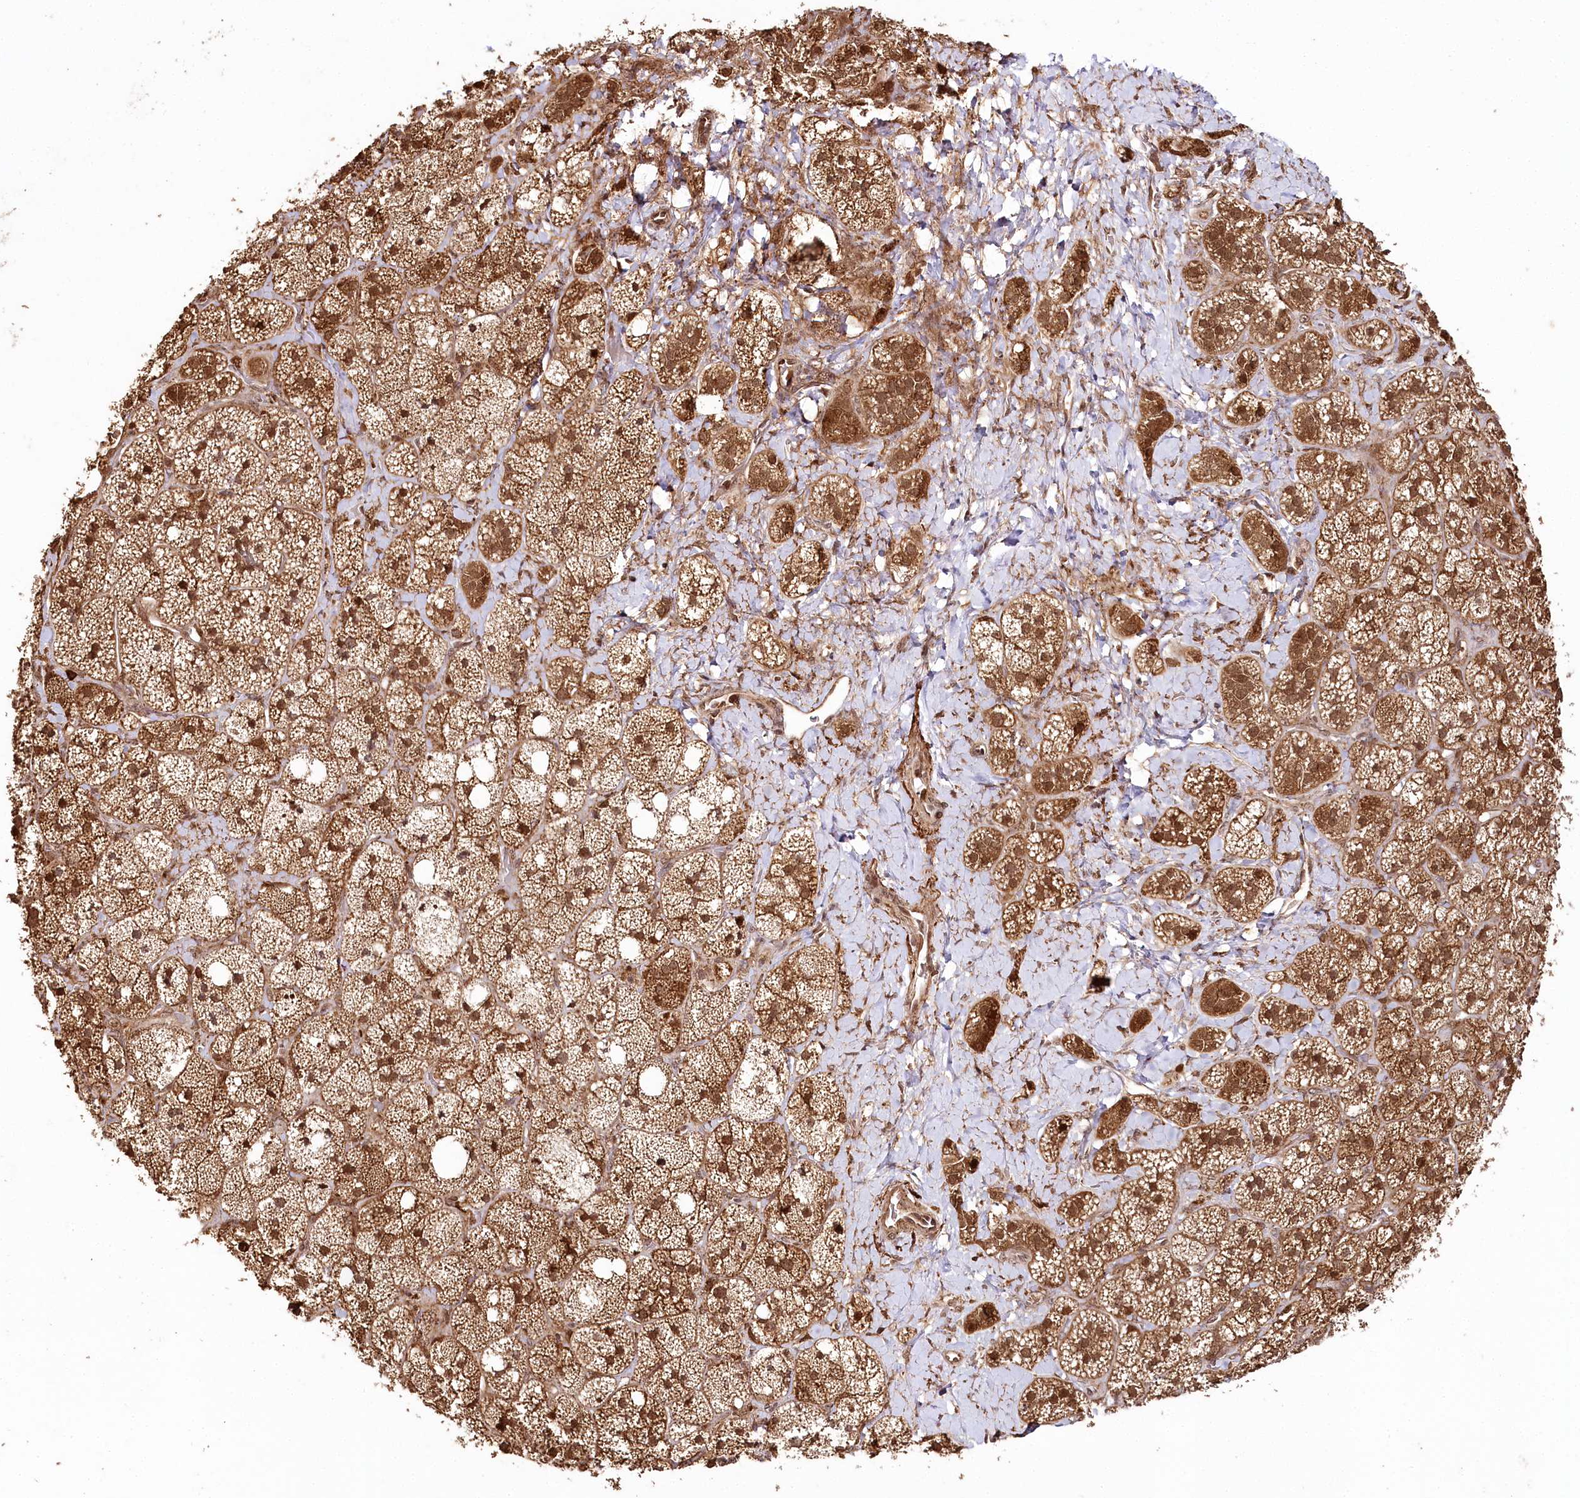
{"staining": {"intensity": "strong", "quantity": ">75%", "location": "cytoplasmic/membranous,nuclear"}, "tissue": "adrenal gland", "cell_type": "Glandular cells", "image_type": "normal", "snomed": [{"axis": "morphology", "description": "Normal tissue, NOS"}, {"axis": "topography", "description": "Adrenal gland"}], "caption": "A photomicrograph of human adrenal gland stained for a protein reveals strong cytoplasmic/membranous,nuclear brown staining in glandular cells. (DAB (3,3'-diaminobenzidine) = brown stain, brightfield microscopy at high magnification).", "gene": "ULK2", "patient": {"sex": "male", "age": 61}}